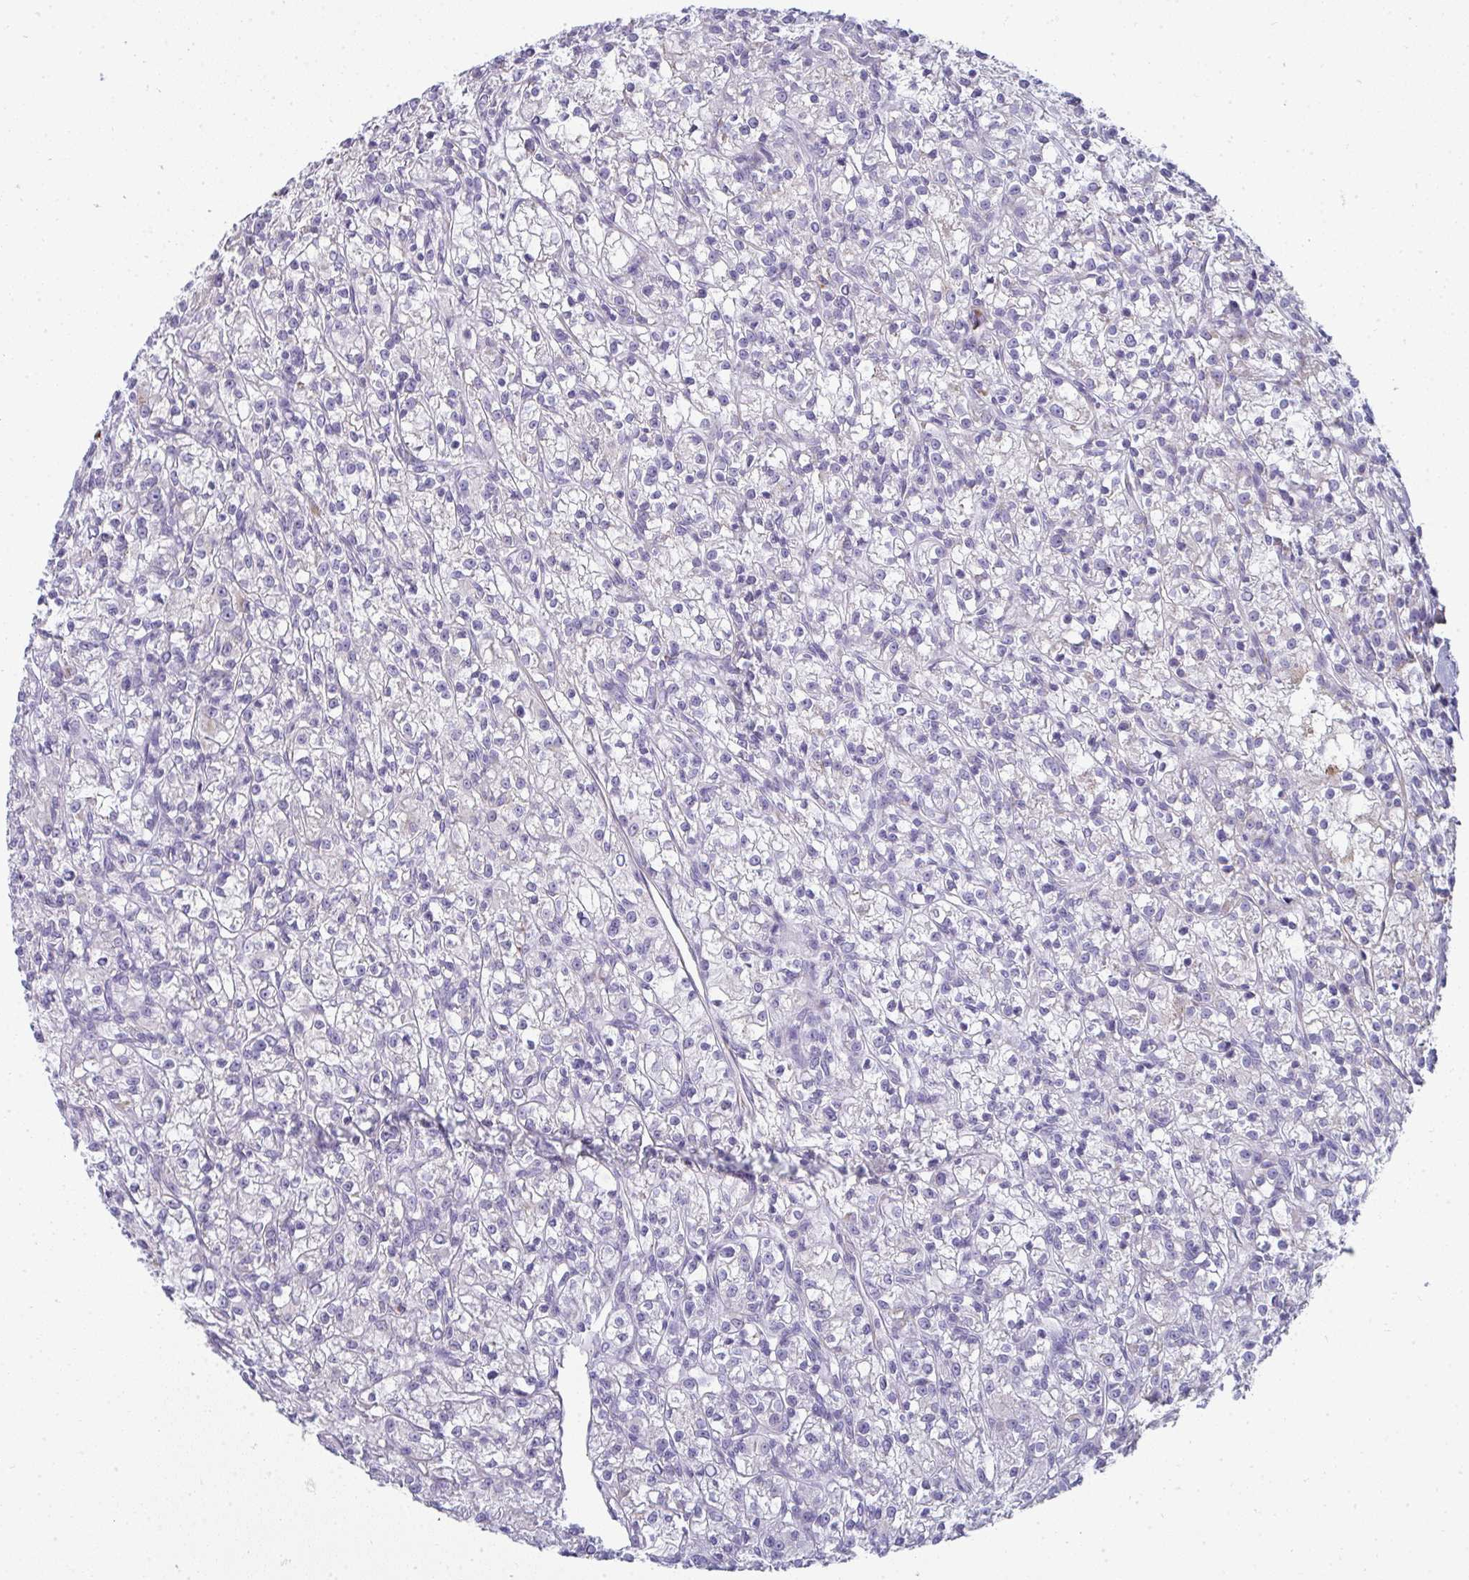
{"staining": {"intensity": "negative", "quantity": "none", "location": "none"}, "tissue": "renal cancer", "cell_type": "Tumor cells", "image_type": "cancer", "snomed": [{"axis": "morphology", "description": "Adenocarcinoma, NOS"}, {"axis": "topography", "description": "Kidney"}], "caption": "There is no significant positivity in tumor cells of renal cancer.", "gene": "SHROOM1", "patient": {"sex": "female", "age": 59}}